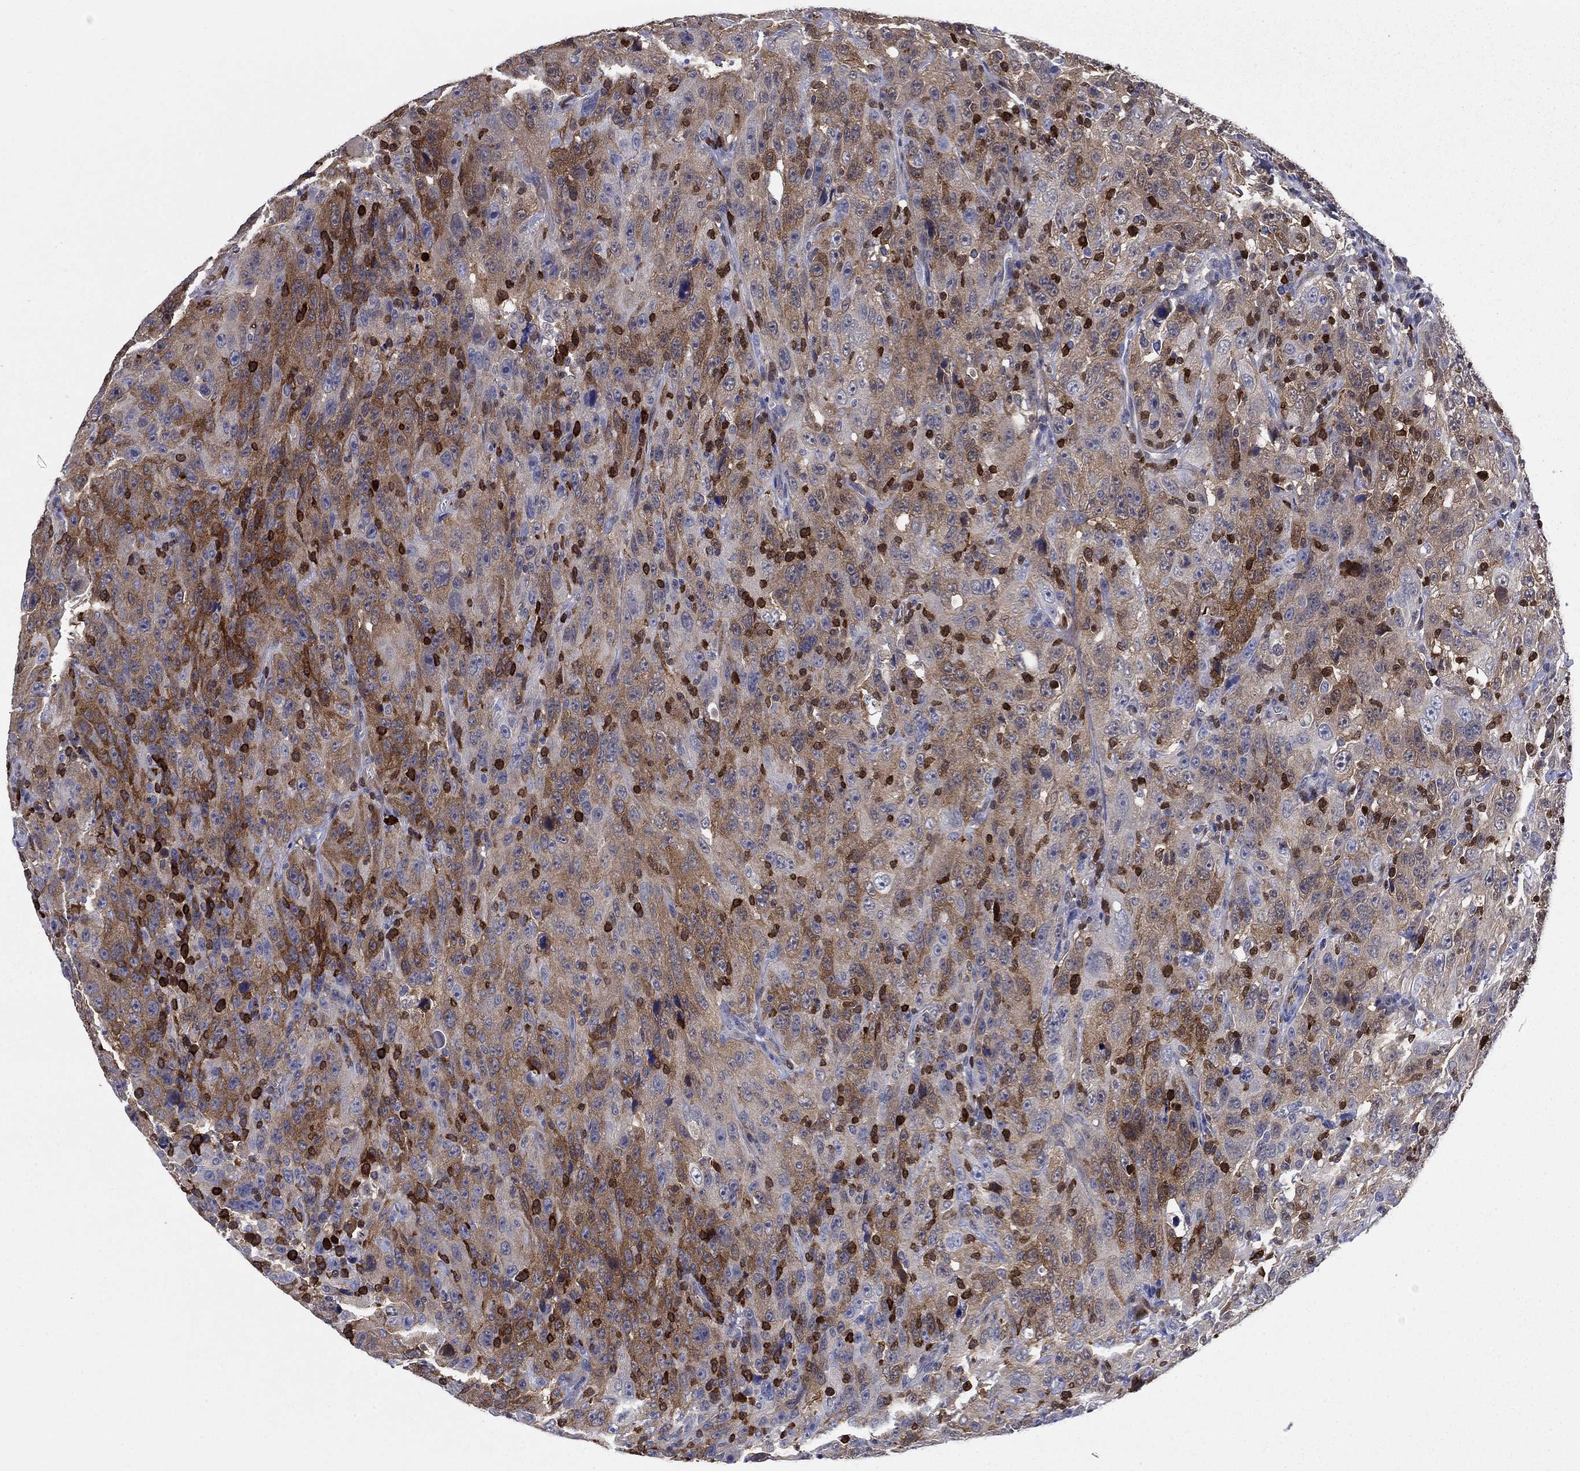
{"staining": {"intensity": "moderate", "quantity": "25%-75%", "location": "cytoplasmic/membranous"}, "tissue": "urothelial cancer", "cell_type": "Tumor cells", "image_type": "cancer", "snomed": [{"axis": "morphology", "description": "Urothelial carcinoma, NOS"}, {"axis": "morphology", "description": "Urothelial carcinoma, High grade"}, {"axis": "topography", "description": "Urinary bladder"}], "caption": "Urothelial cancer stained with a protein marker reveals moderate staining in tumor cells.", "gene": "STMN1", "patient": {"sex": "female", "age": 73}}